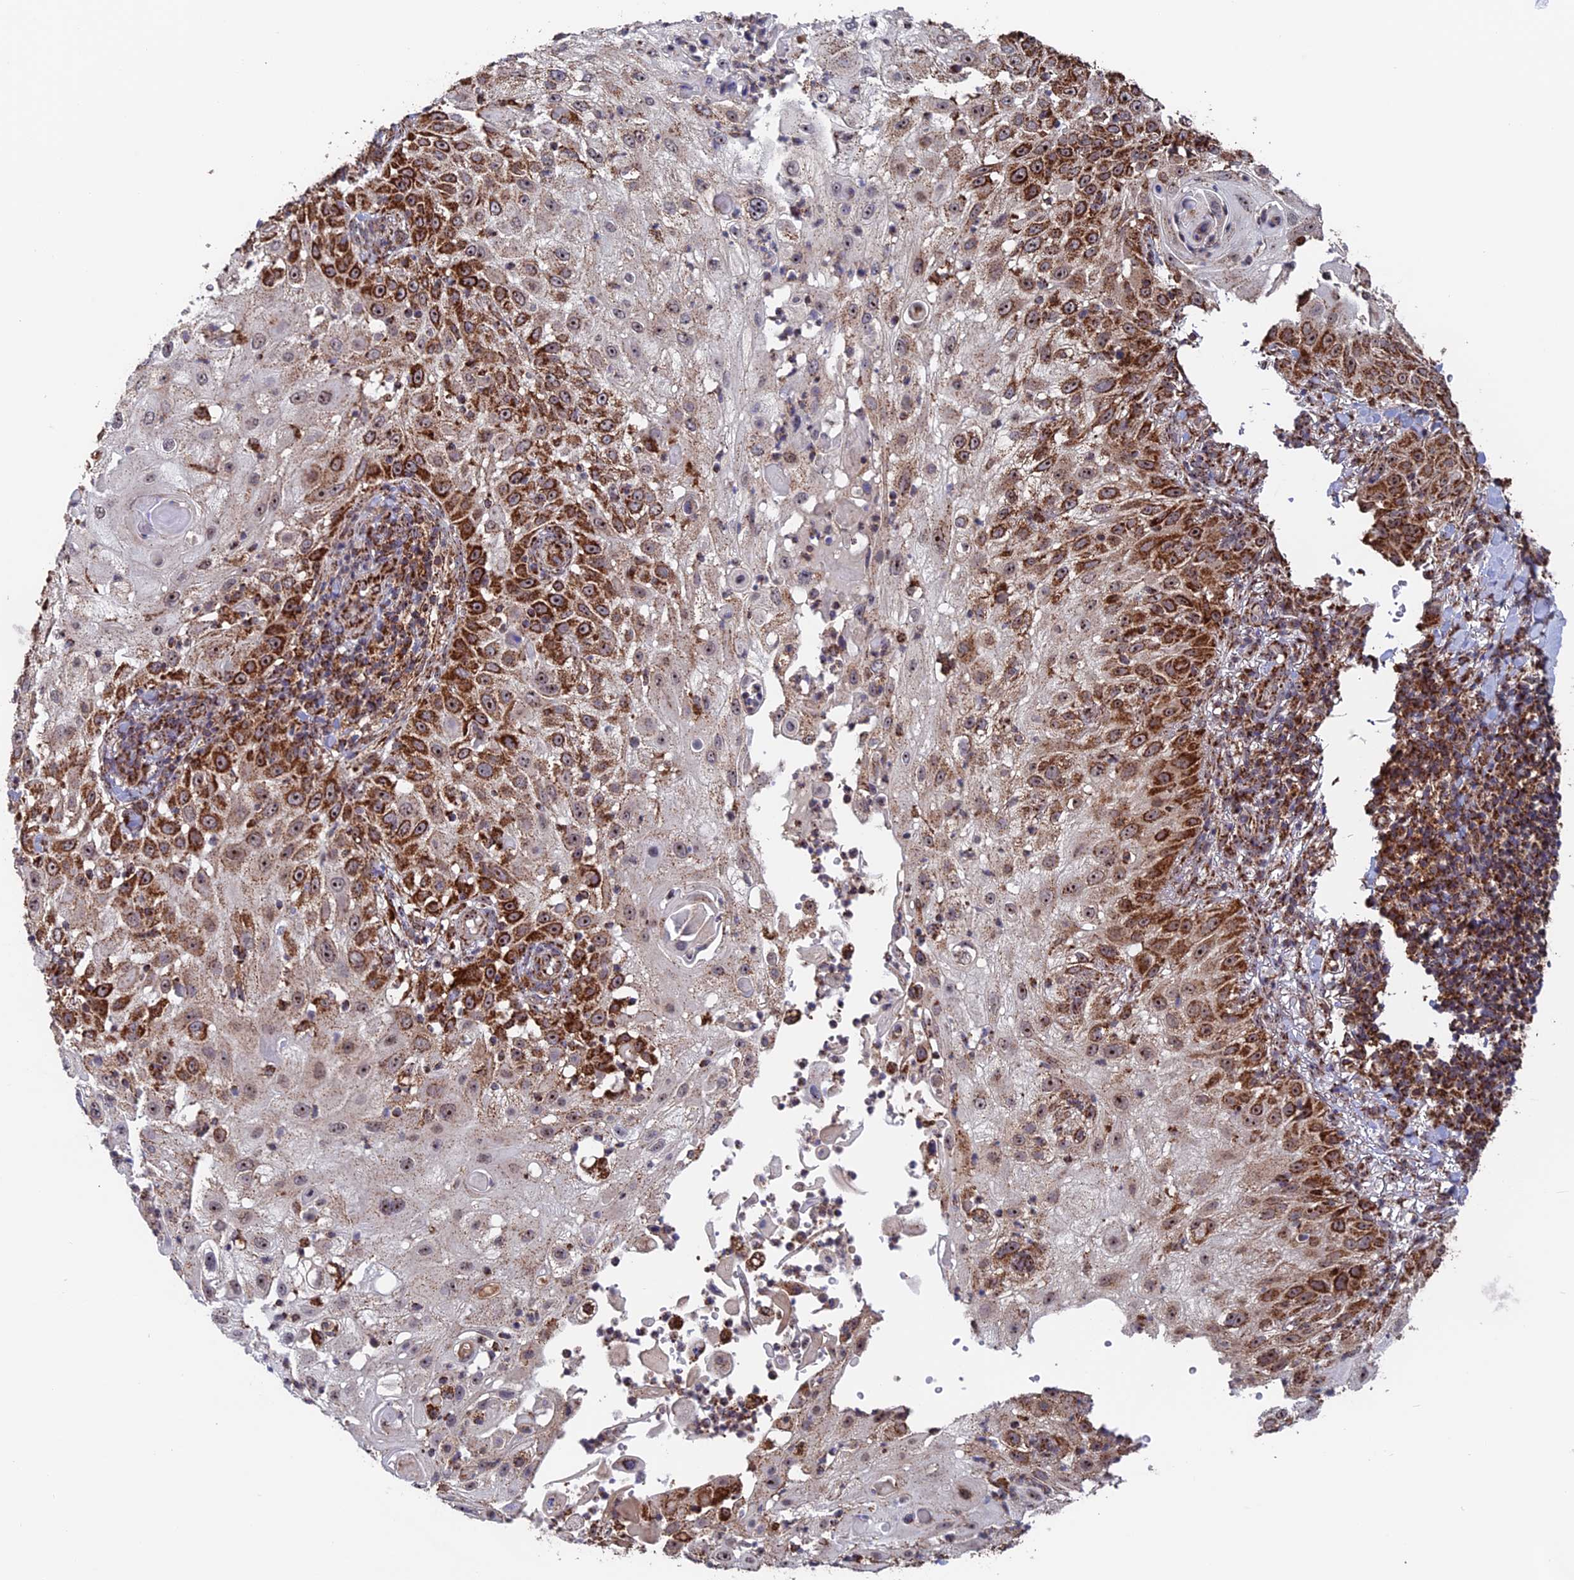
{"staining": {"intensity": "strong", "quantity": "25%-75%", "location": "cytoplasmic/membranous,nuclear"}, "tissue": "skin cancer", "cell_type": "Tumor cells", "image_type": "cancer", "snomed": [{"axis": "morphology", "description": "Squamous cell carcinoma, NOS"}, {"axis": "topography", "description": "Skin"}], "caption": "Immunohistochemical staining of skin squamous cell carcinoma shows high levels of strong cytoplasmic/membranous and nuclear expression in approximately 25%-75% of tumor cells.", "gene": "DTYMK", "patient": {"sex": "female", "age": 44}}